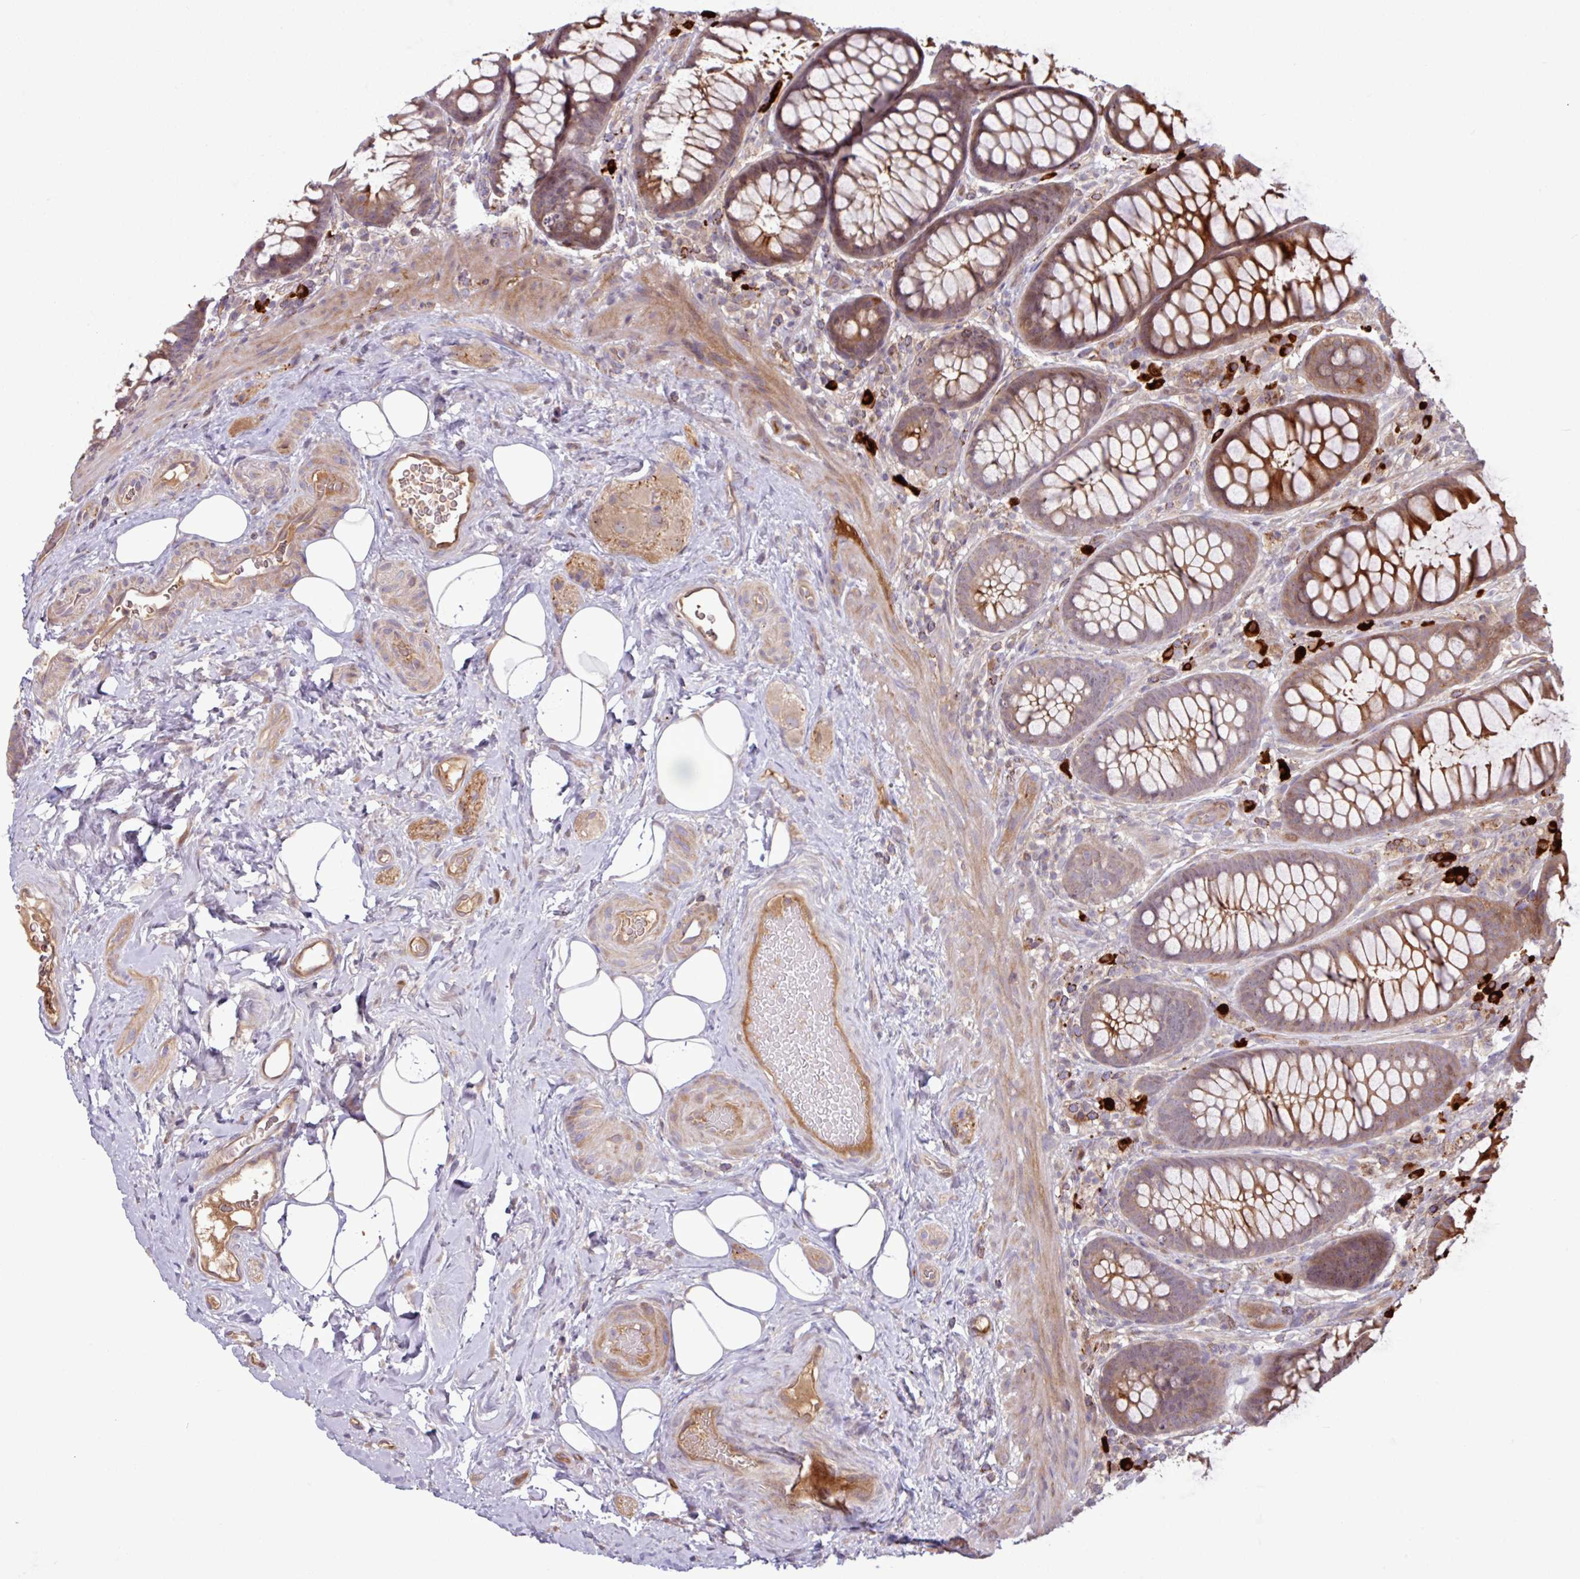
{"staining": {"intensity": "moderate", "quantity": "25%-75%", "location": "cytoplasmic/membranous"}, "tissue": "rectum", "cell_type": "Glandular cells", "image_type": "normal", "snomed": [{"axis": "morphology", "description": "Normal tissue, NOS"}, {"axis": "topography", "description": "Rectum"}], "caption": "Moderate cytoplasmic/membranous positivity for a protein is present in about 25%-75% of glandular cells of normal rectum using IHC.", "gene": "B4GALNT4", "patient": {"sex": "female", "age": 67}}